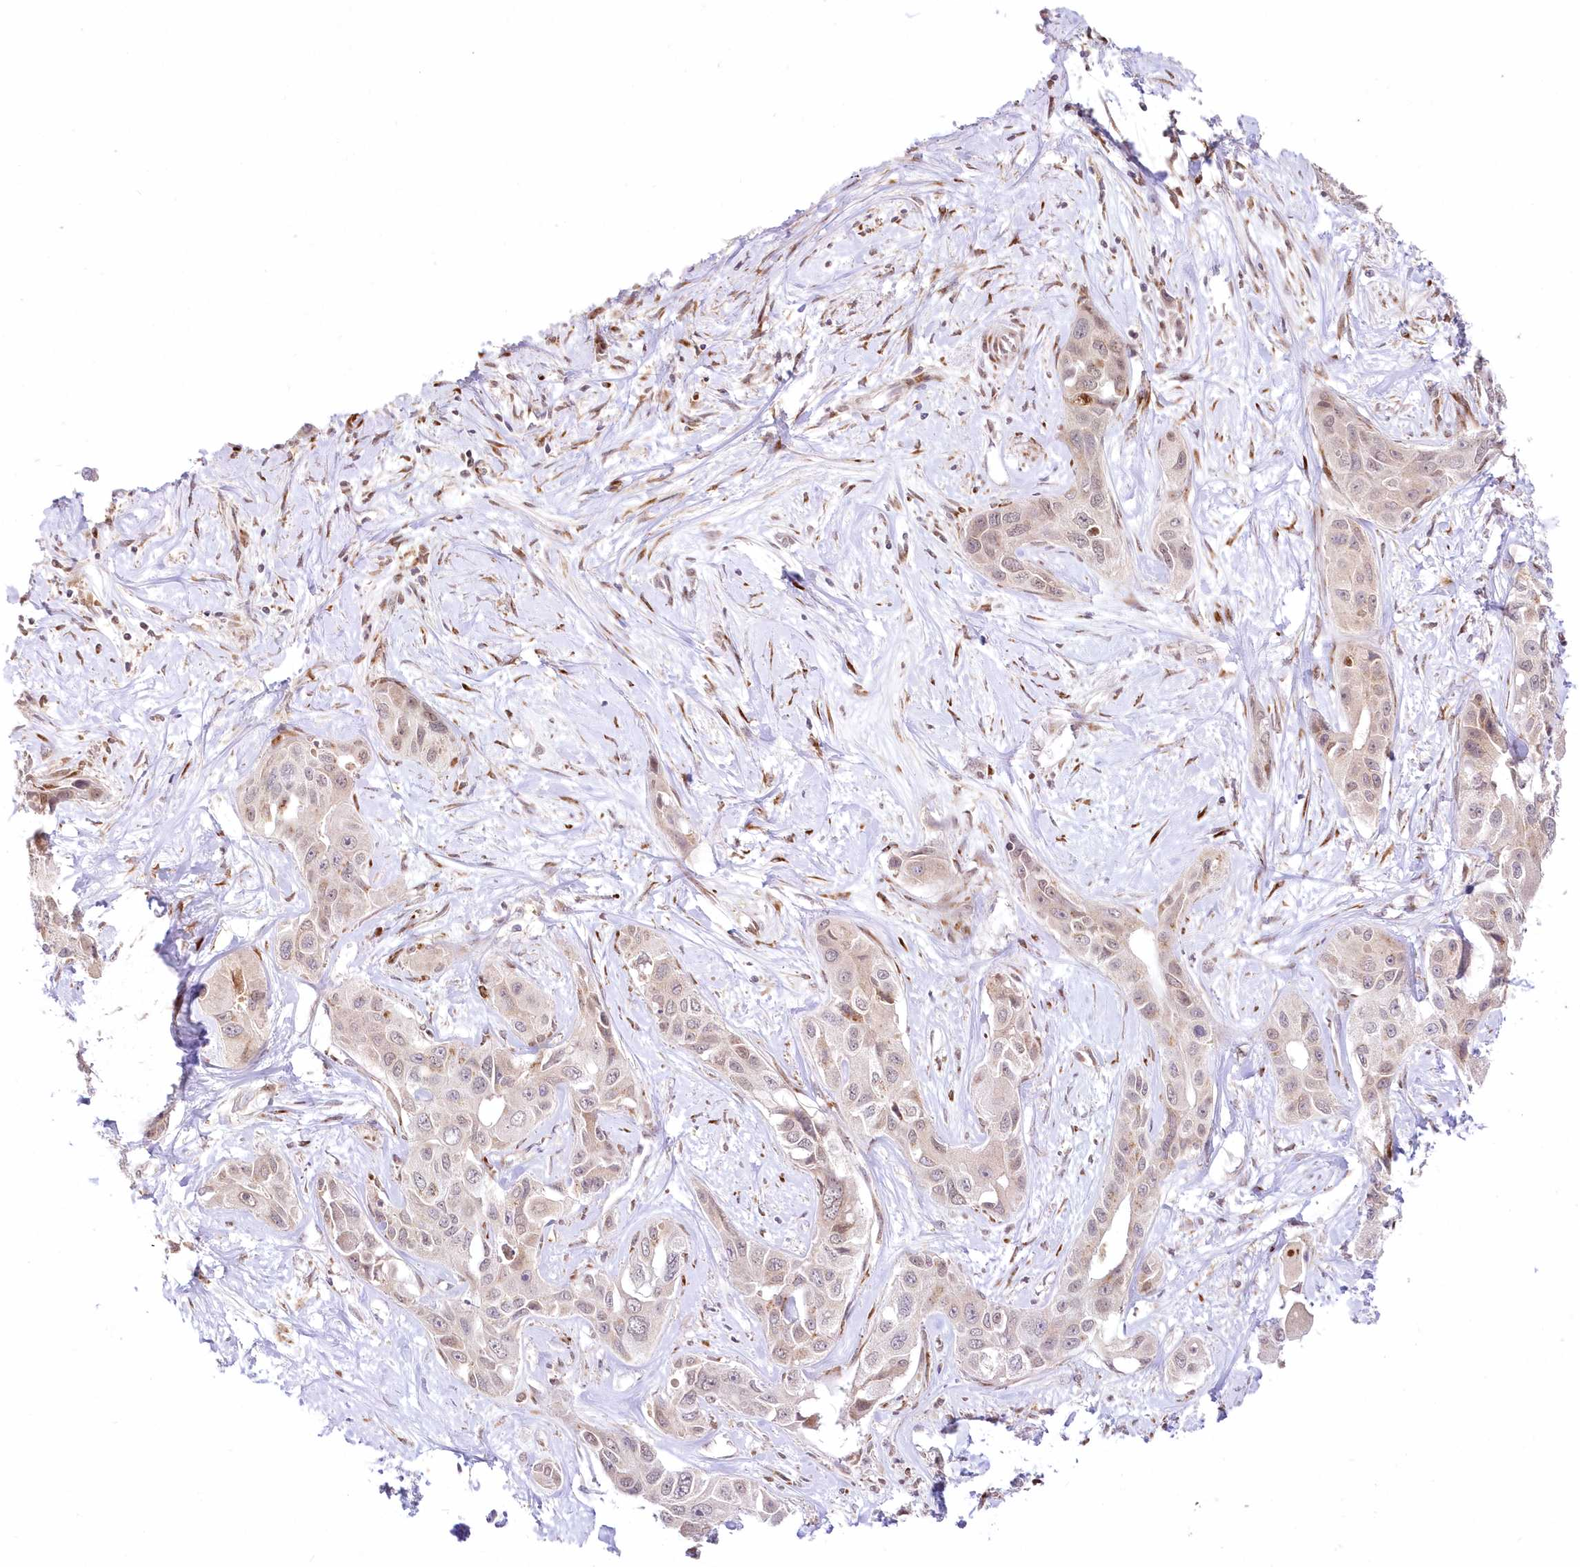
{"staining": {"intensity": "negative", "quantity": "none", "location": "none"}, "tissue": "liver cancer", "cell_type": "Tumor cells", "image_type": "cancer", "snomed": [{"axis": "morphology", "description": "Cholangiocarcinoma"}, {"axis": "topography", "description": "Liver"}], "caption": "Liver cancer (cholangiocarcinoma) was stained to show a protein in brown. There is no significant staining in tumor cells.", "gene": "LDB1", "patient": {"sex": "male", "age": 59}}